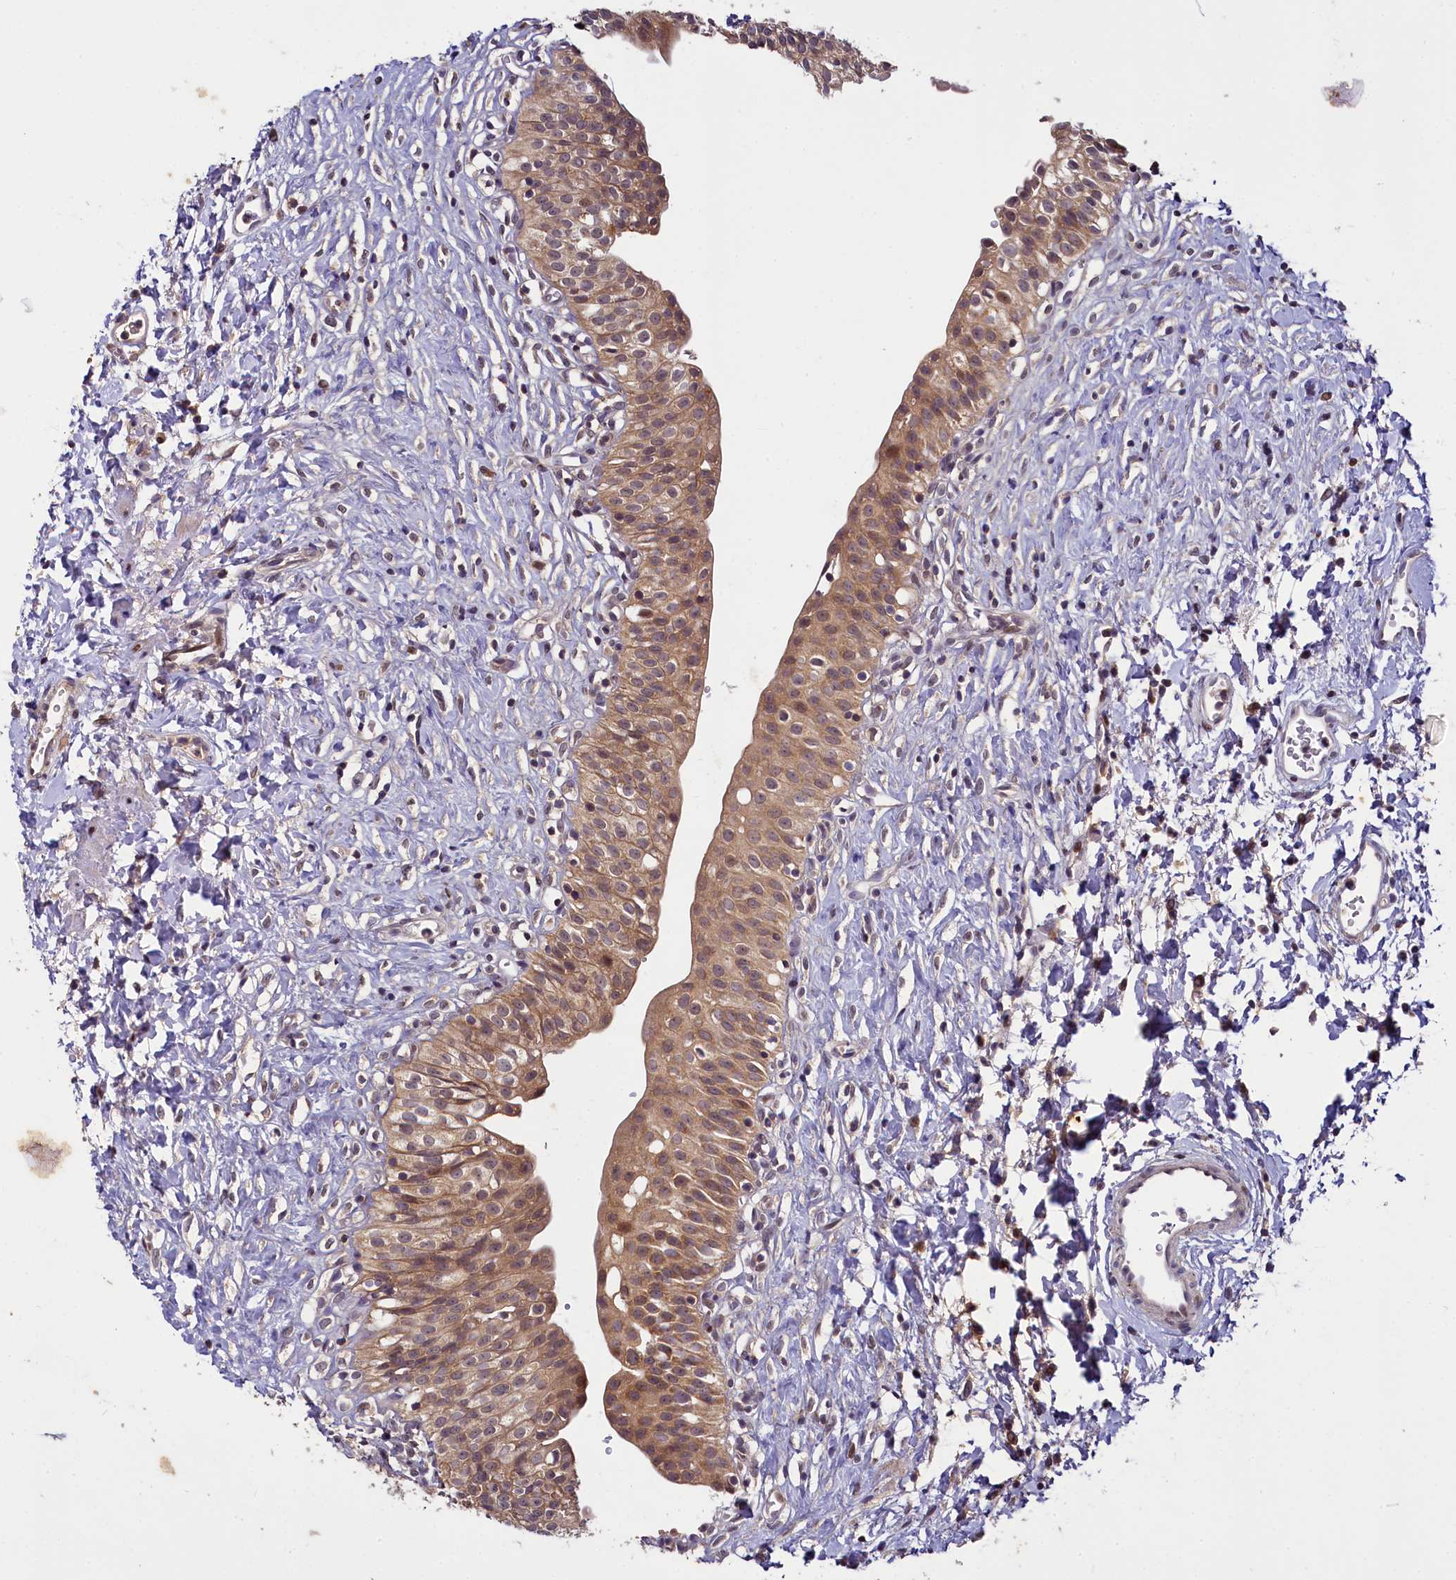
{"staining": {"intensity": "strong", "quantity": ">75%", "location": "cytoplasmic/membranous"}, "tissue": "urinary bladder", "cell_type": "Urothelial cells", "image_type": "normal", "snomed": [{"axis": "morphology", "description": "Normal tissue, NOS"}, {"axis": "topography", "description": "Urinary bladder"}], "caption": "Strong cytoplasmic/membranous expression for a protein is identified in about >75% of urothelial cells of benign urinary bladder using immunohistochemistry (IHC).", "gene": "TMEM39A", "patient": {"sex": "male", "age": 51}}